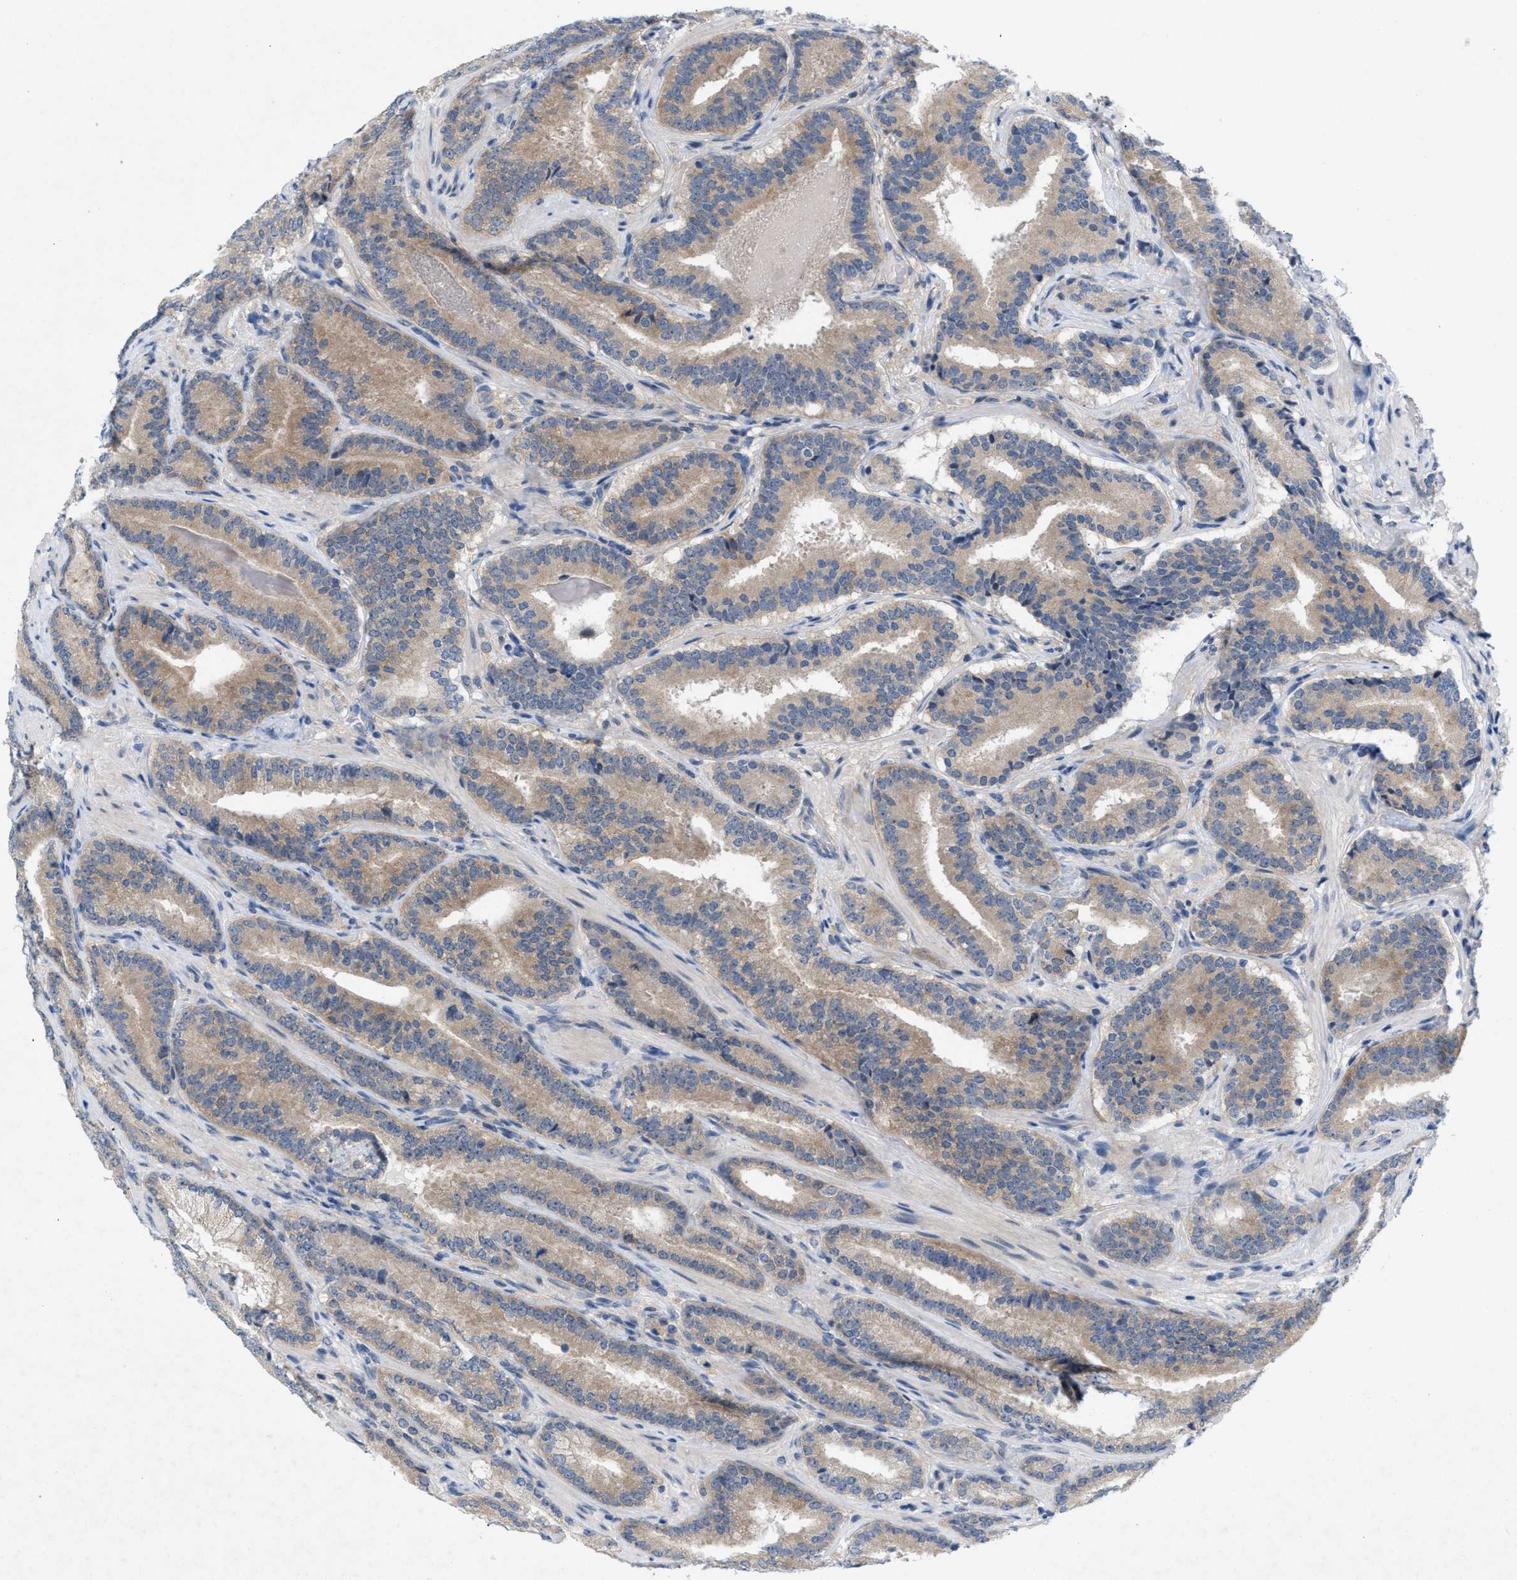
{"staining": {"intensity": "weak", "quantity": ">75%", "location": "cytoplasmic/membranous"}, "tissue": "prostate cancer", "cell_type": "Tumor cells", "image_type": "cancer", "snomed": [{"axis": "morphology", "description": "Adenocarcinoma, Low grade"}, {"axis": "topography", "description": "Prostate"}], "caption": "Protein staining reveals weak cytoplasmic/membranous expression in approximately >75% of tumor cells in prostate cancer (adenocarcinoma (low-grade)). The staining was performed using DAB to visualize the protein expression in brown, while the nuclei were stained in blue with hematoxylin (Magnification: 20x).", "gene": "WIPI2", "patient": {"sex": "male", "age": 51}}